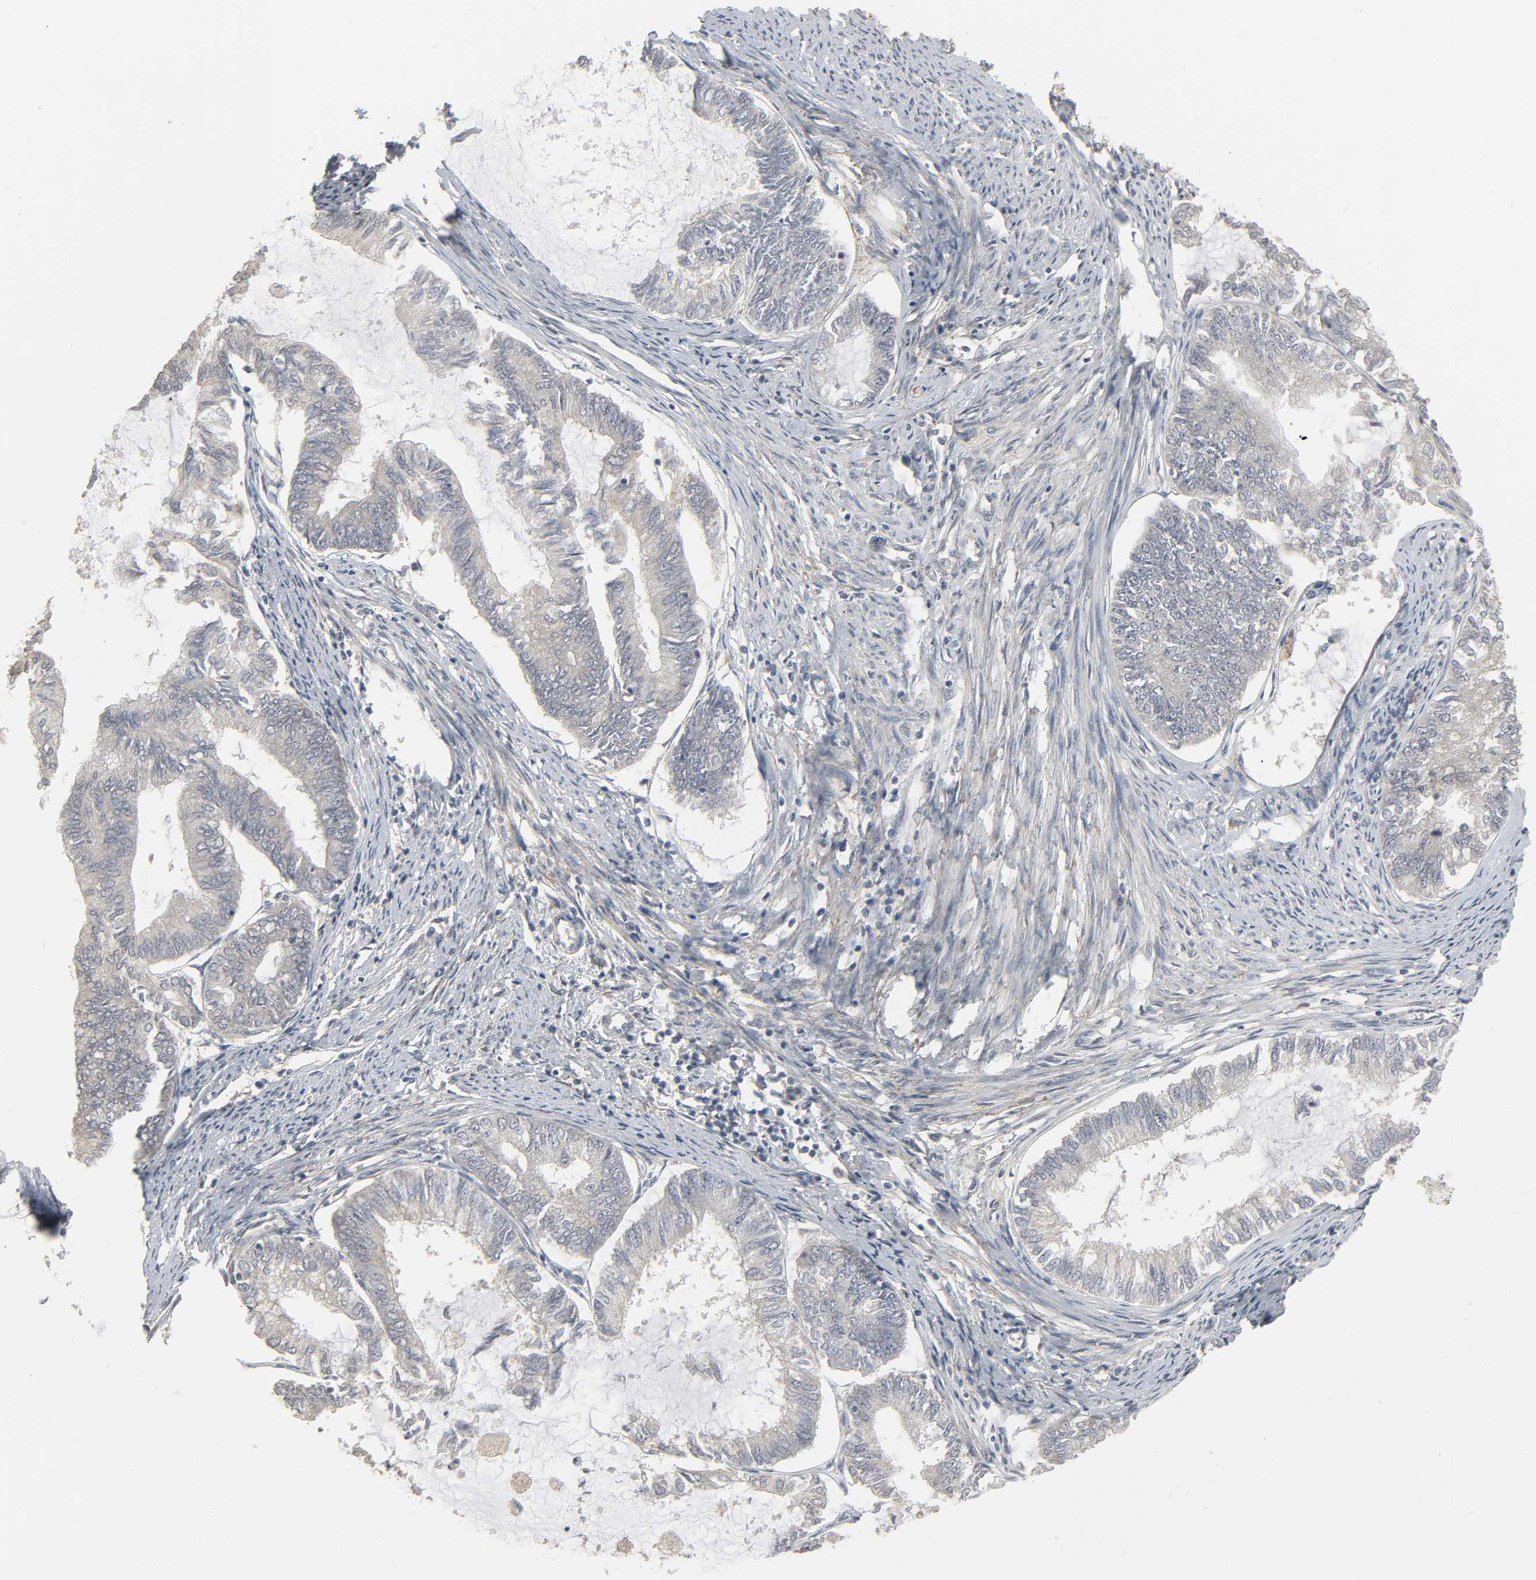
{"staining": {"intensity": "negative", "quantity": "none", "location": "none"}, "tissue": "endometrial cancer", "cell_type": "Tumor cells", "image_type": "cancer", "snomed": [{"axis": "morphology", "description": "Adenocarcinoma, NOS"}, {"axis": "topography", "description": "Endometrium"}], "caption": "This is a histopathology image of immunohistochemistry staining of adenocarcinoma (endometrial), which shows no positivity in tumor cells.", "gene": "ZNF222", "patient": {"sex": "female", "age": 86}}